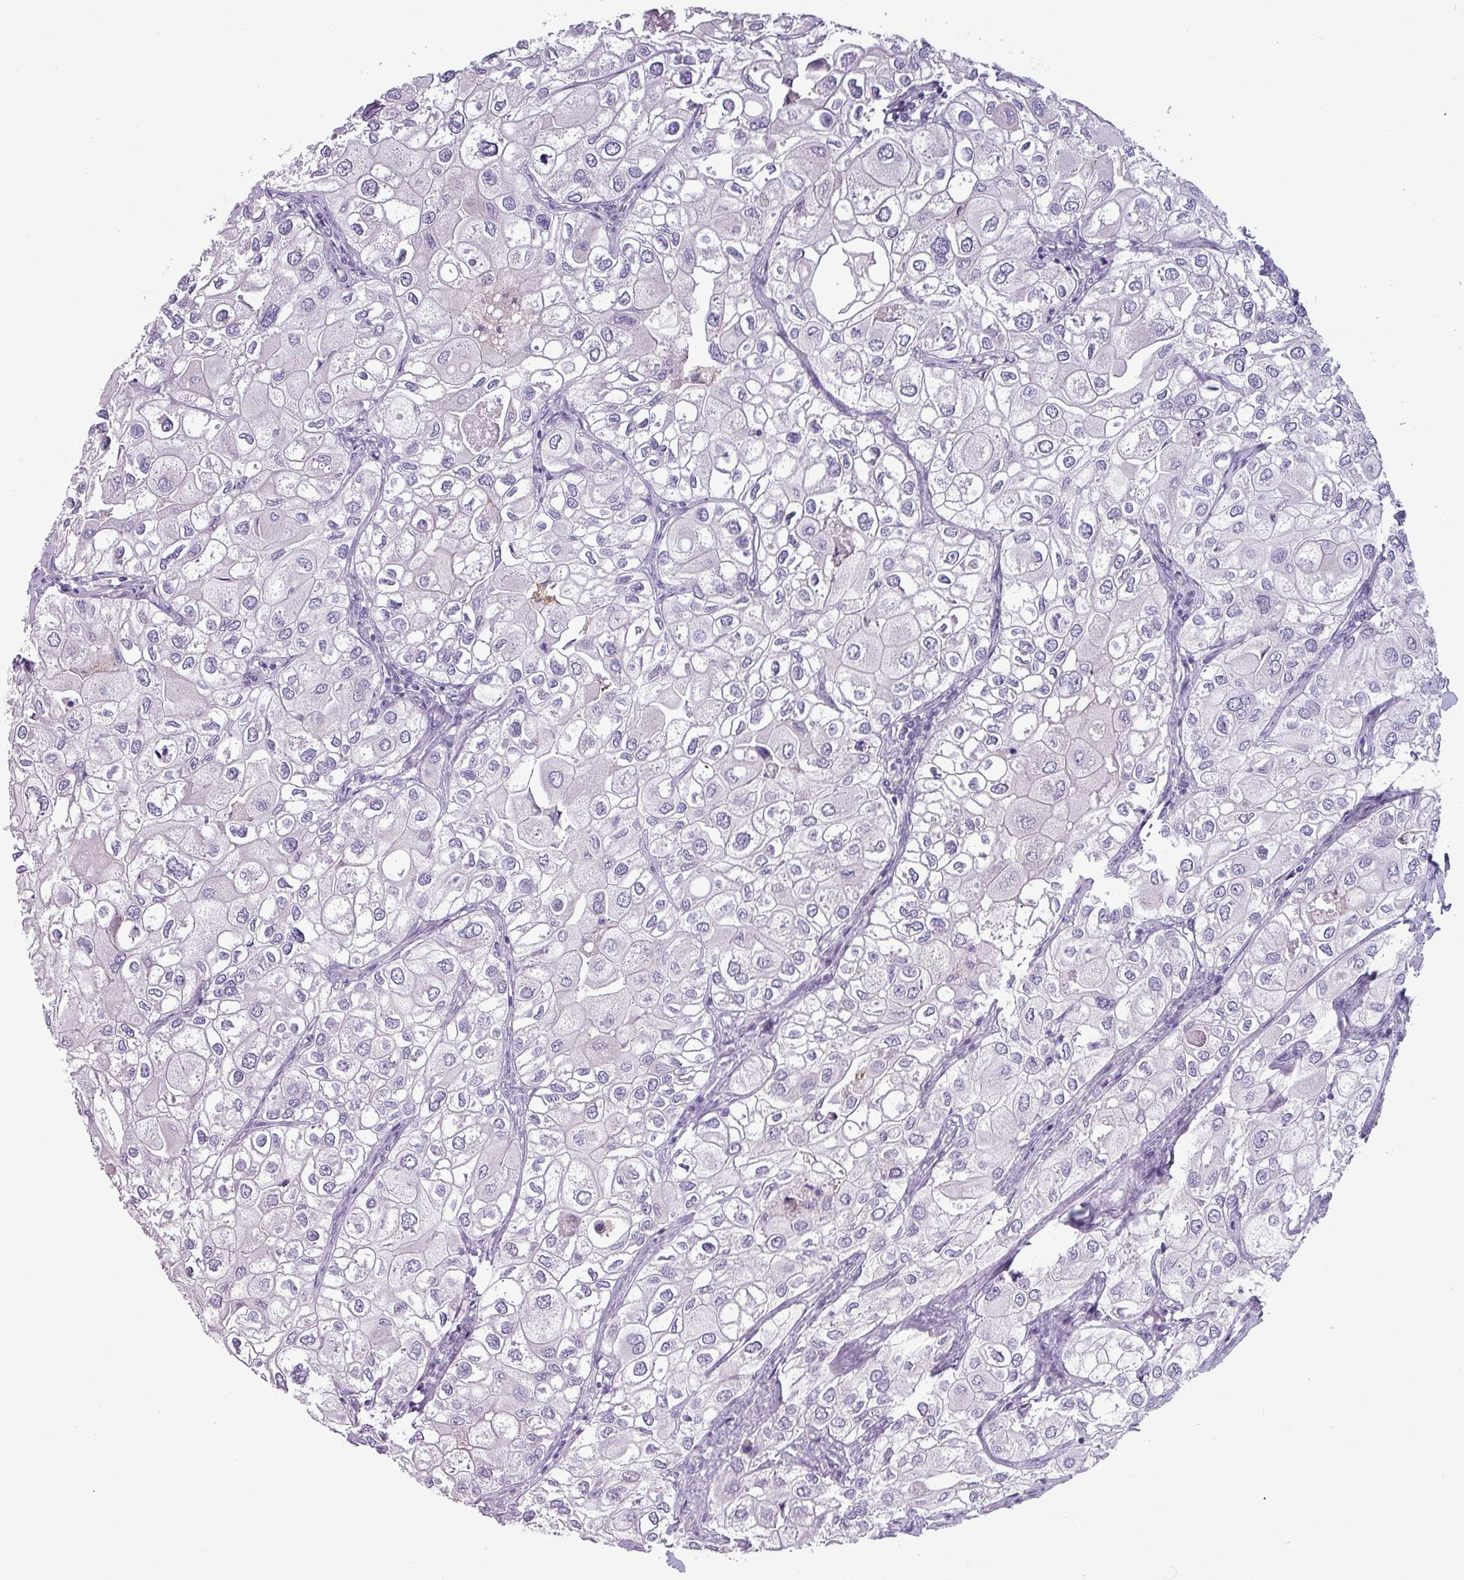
{"staining": {"intensity": "negative", "quantity": "none", "location": "none"}, "tissue": "urothelial cancer", "cell_type": "Tumor cells", "image_type": "cancer", "snomed": [{"axis": "morphology", "description": "Urothelial carcinoma, High grade"}, {"axis": "topography", "description": "Urinary bladder"}], "caption": "An IHC photomicrograph of urothelial carcinoma (high-grade) is shown. There is no staining in tumor cells of urothelial carcinoma (high-grade).", "gene": "SLC26A9", "patient": {"sex": "male", "age": 64}}